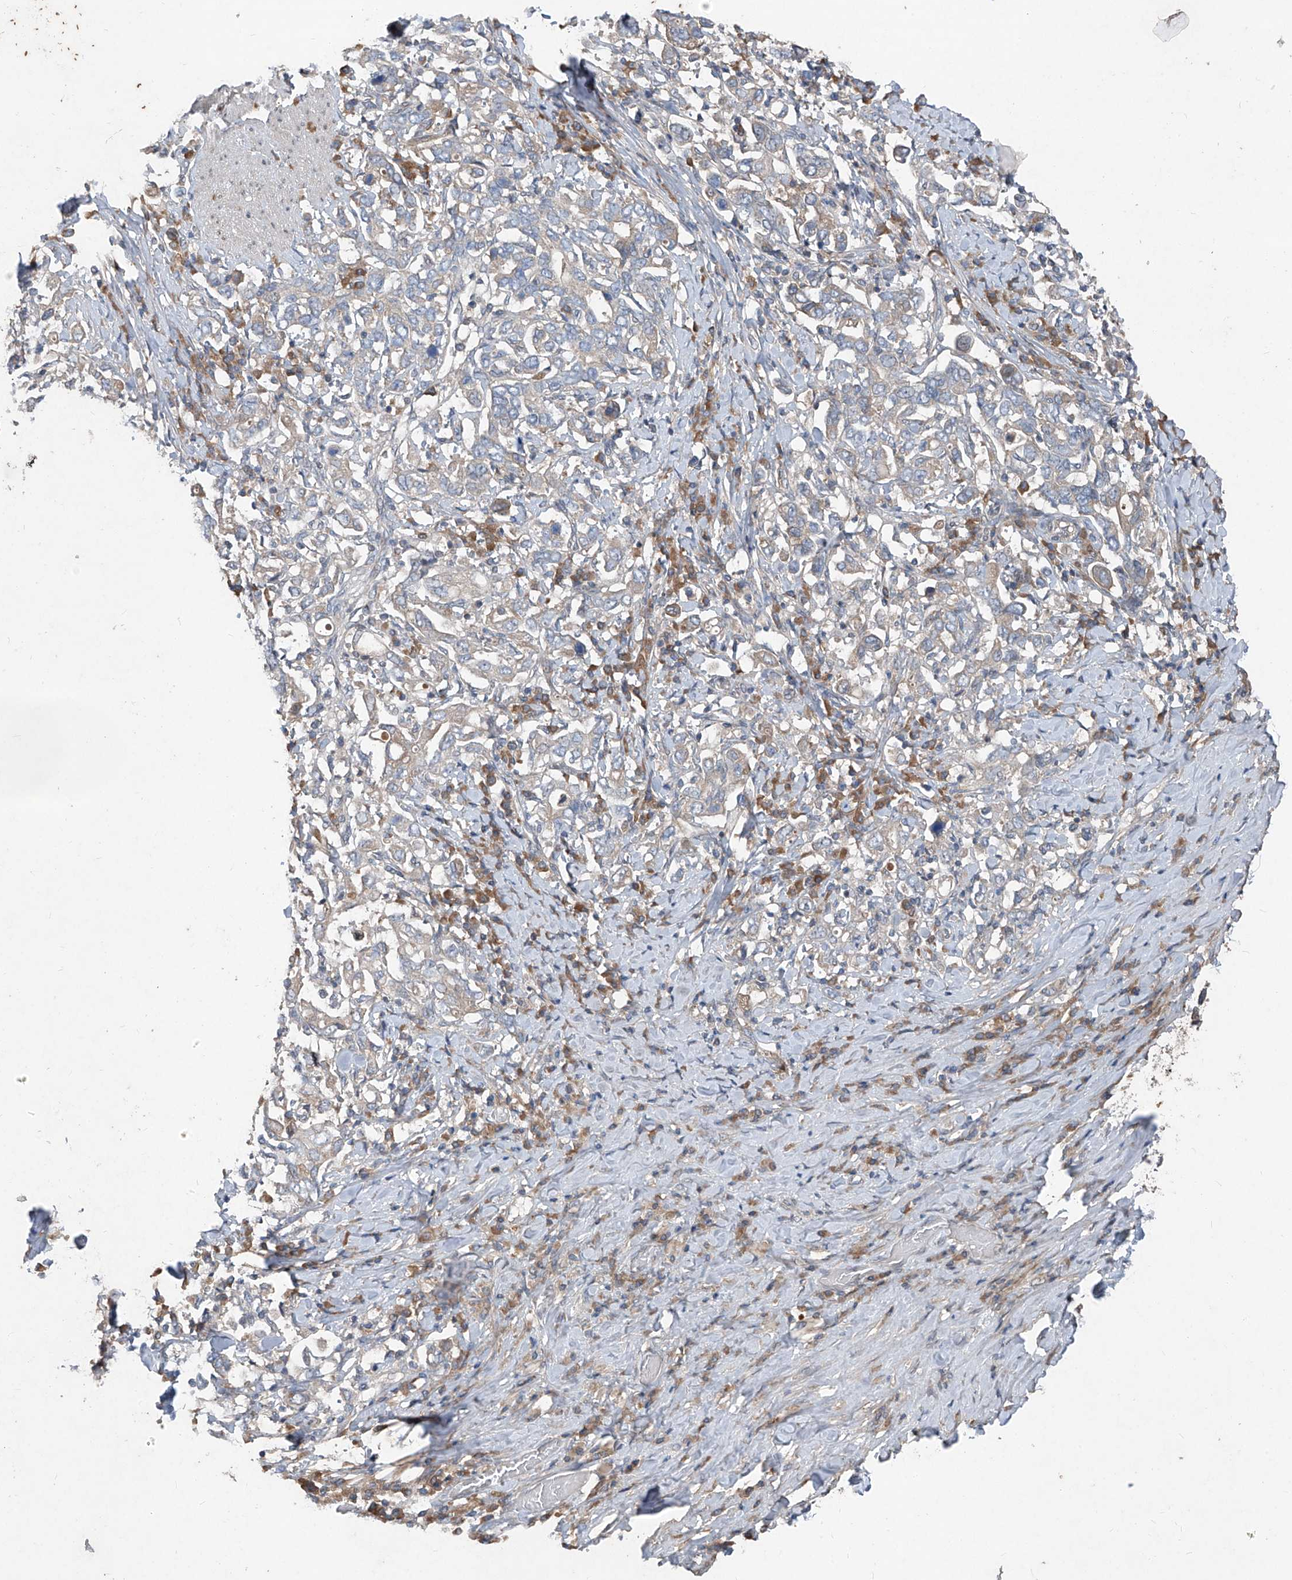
{"staining": {"intensity": "negative", "quantity": "none", "location": "none"}, "tissue": "stomach cancer", "cell_type": "Tumor cells", "image_type": "cancer", "snomed": [{"axis": "morphology", "description": "Adenocarcinoma, NOS"}, {"axis": "topography", "description": "Stomach, upper"}], "caption": "This image is of stomach cancer (adenocarcinoma) stained with immunohistochemistry to label a protein in brown with the nuclei are counter-stained blue. There is no expression in tumor cells.", "gene": "FOXRED2", "patient": {"sex": "male", "age": 62}}